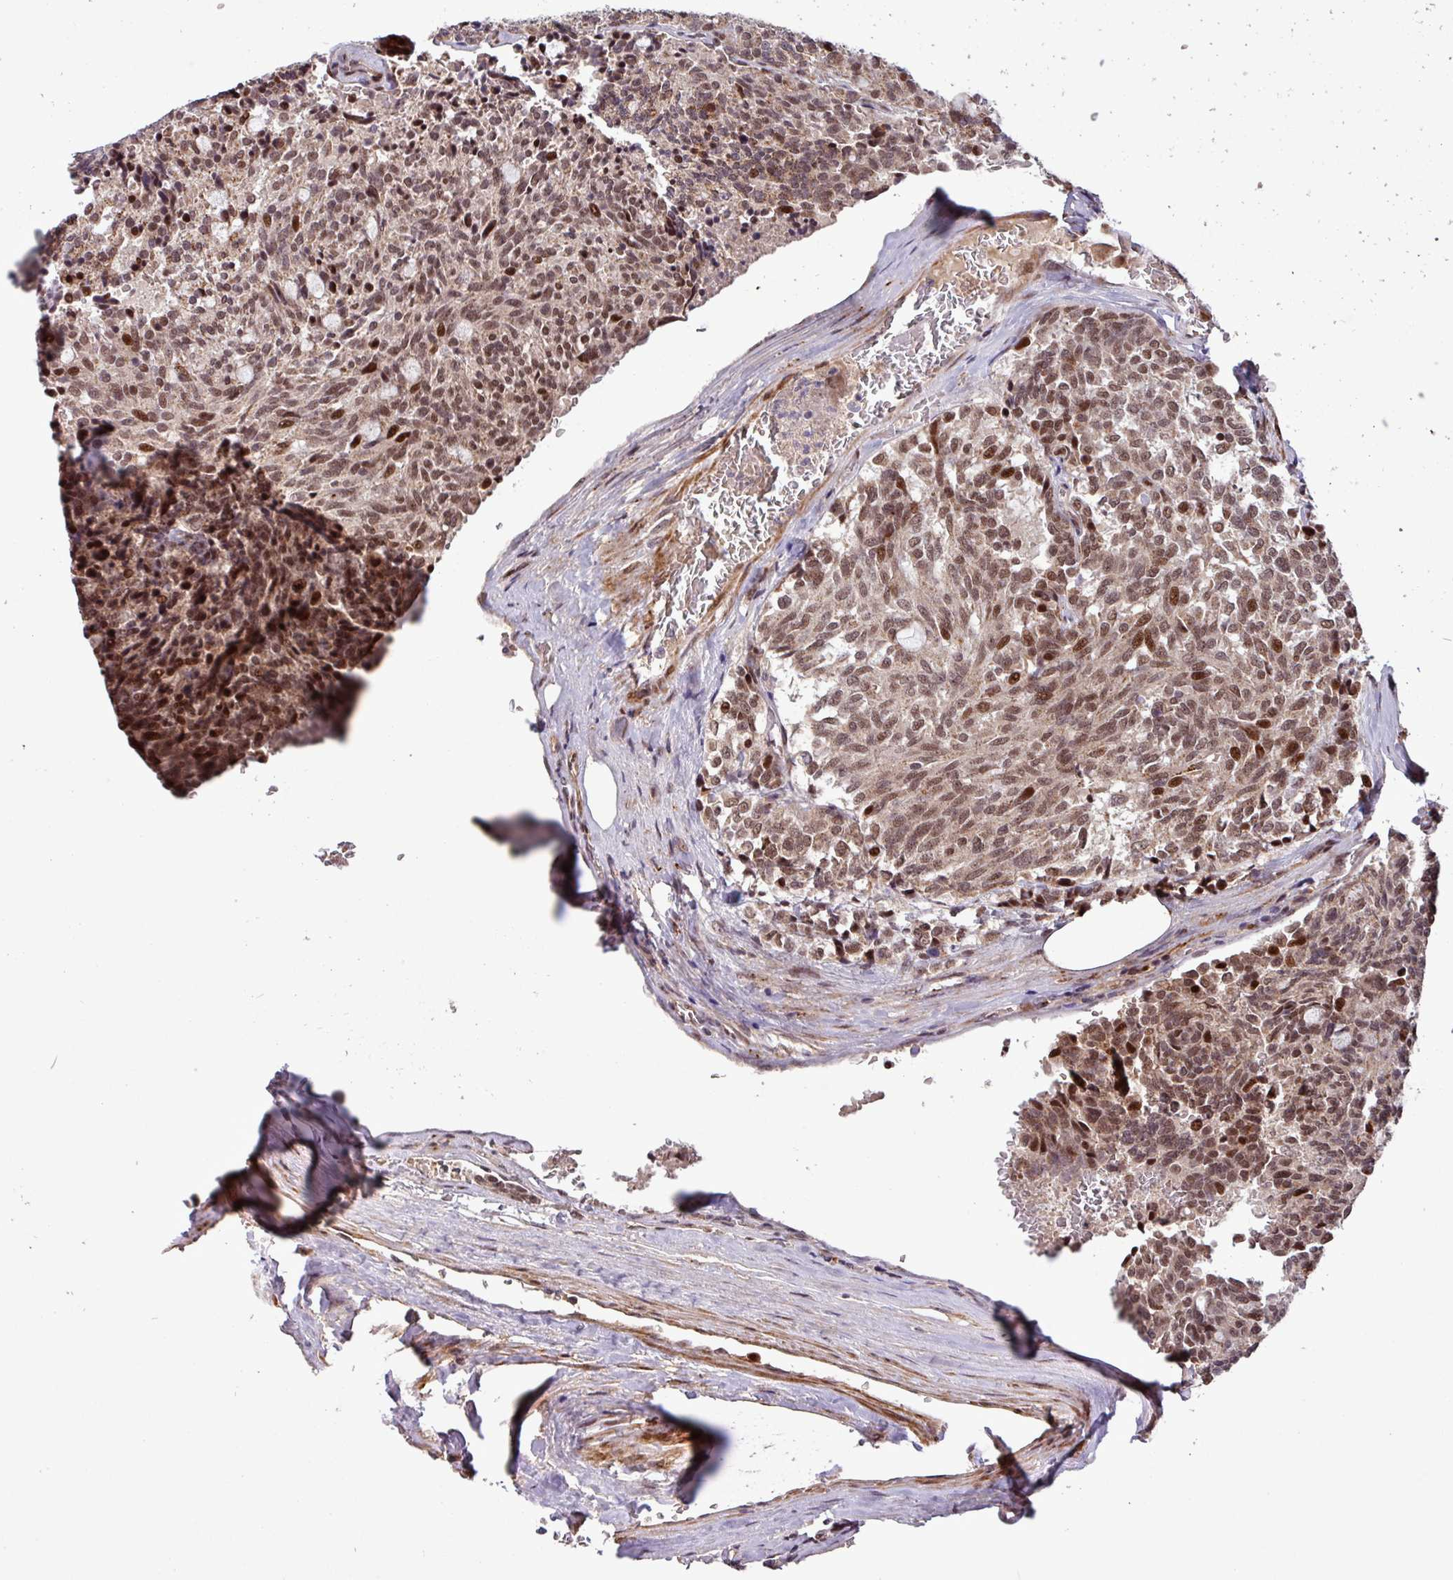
{"staining": {"intensity": "moderate", "quantity": ">75%", "location": "nuclear"}, "tissue": "carcinoid", "cell_type": "Tumor cells", "image_type": "cancer", "snomed": [{"axis": "morphology", "description": "Carcinoid, malignant, NOS"}, {"axis": "topography", "description": "Pancreas"}], "caption": "Immunohistochemical staining of carcinoid exhibits medium levels of moderate nuclear protein positivity in about >75% of tumor cells. The staining was performed using DAB, with brown indicating positive protein expression. Nuclei are stained blue with hematoxylin.", "gene": "SLC22A24", "patient": {"sex": "female", "age": 54}}